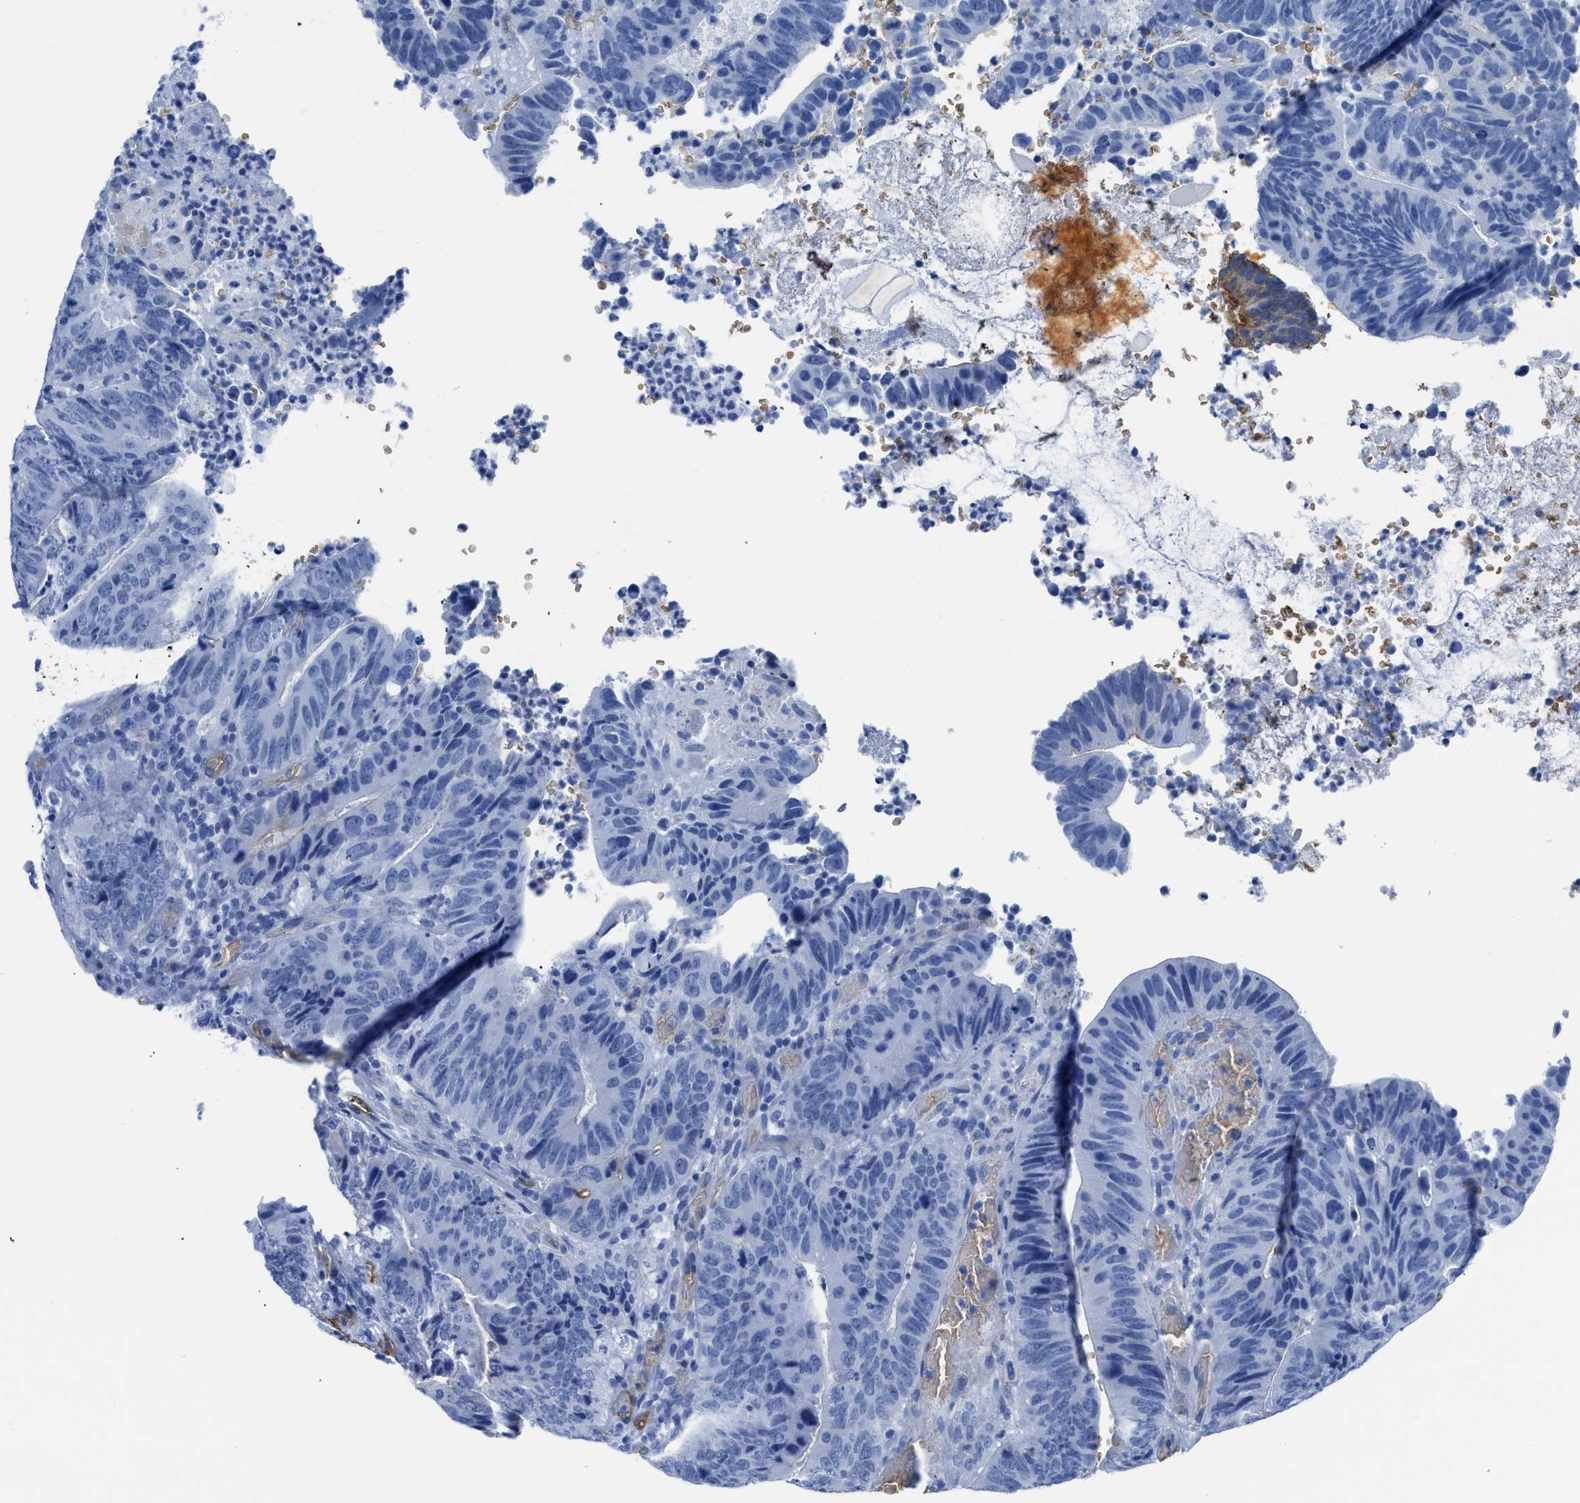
{"staining": {"intensity": "negative", "quantity": "none", "location": "none"}, "tissue": "colorectal cancer", "cell_type": "Tumor cells", "image_type": "cancer", "snomed": [{"axis": "morphology", "description": "Adenocarcinoma, NOS"}, {"axis": "topography", "description": "Colon"}], "caption": "Tumor cells are negative for brown protein staining in colorectal adenocarcinoma.", "gene": "AQP1", "patient": {"sex": "male", "age": 56}}